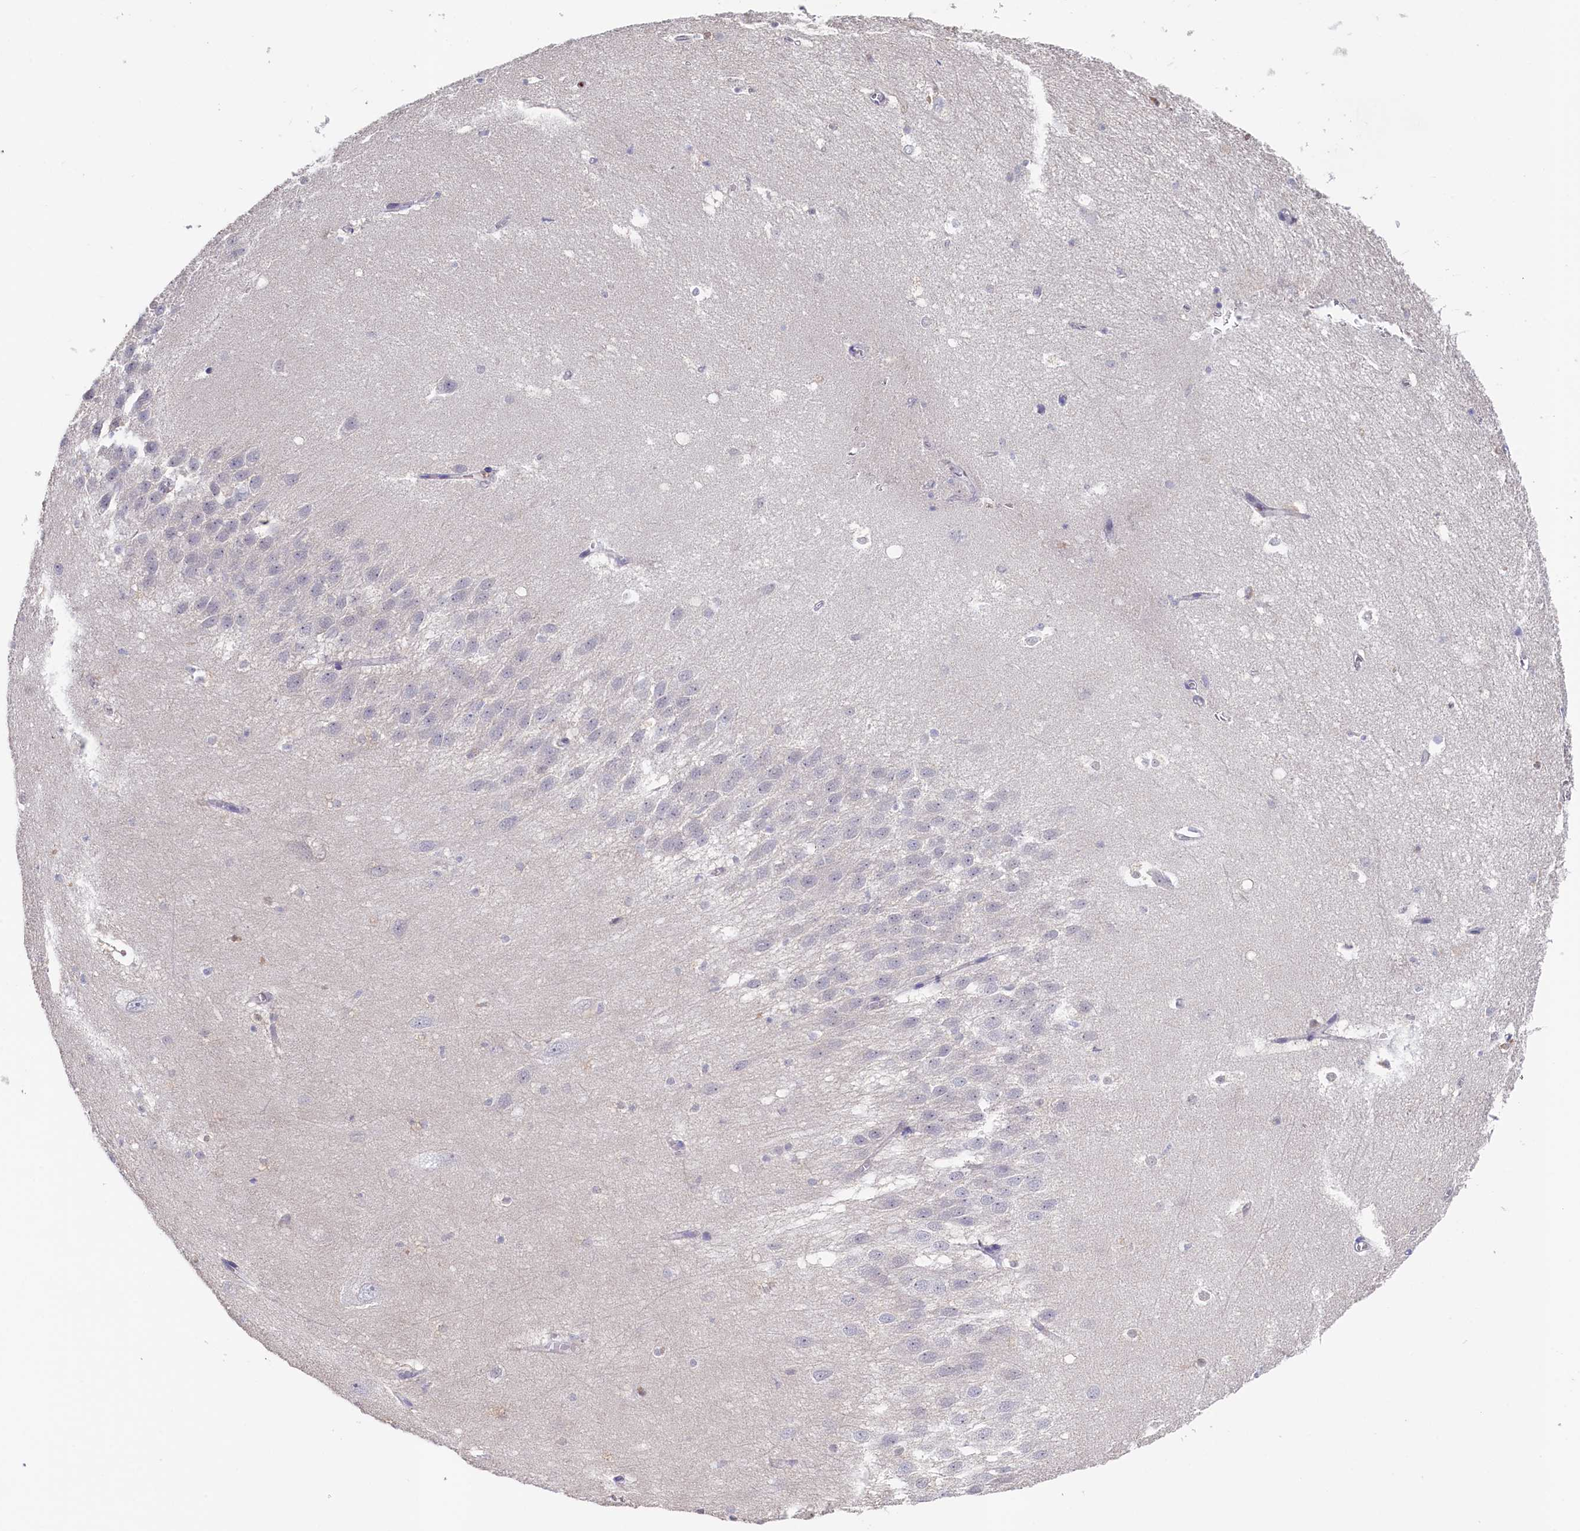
{"staining": {"intensity": "negative", "quantity": "none", "location": "none"}, "tissue": "hippocampus", "cell_type": "Glial cells", "image_type": "normal", "snomed": [{"axis": "morphology", "description": "Normal tissue, NOS"}, {"axis": "topography", "description": "Hippocampus"}], "caption": "Glial cells show no significant positivity in unremarkable hippocampus. (Brightfield microscopy of DAB immunohistochemistry (IHC) at high magnification).", "gene": "MOSPD3", "patient": {"sex": "female", "age": 64}}